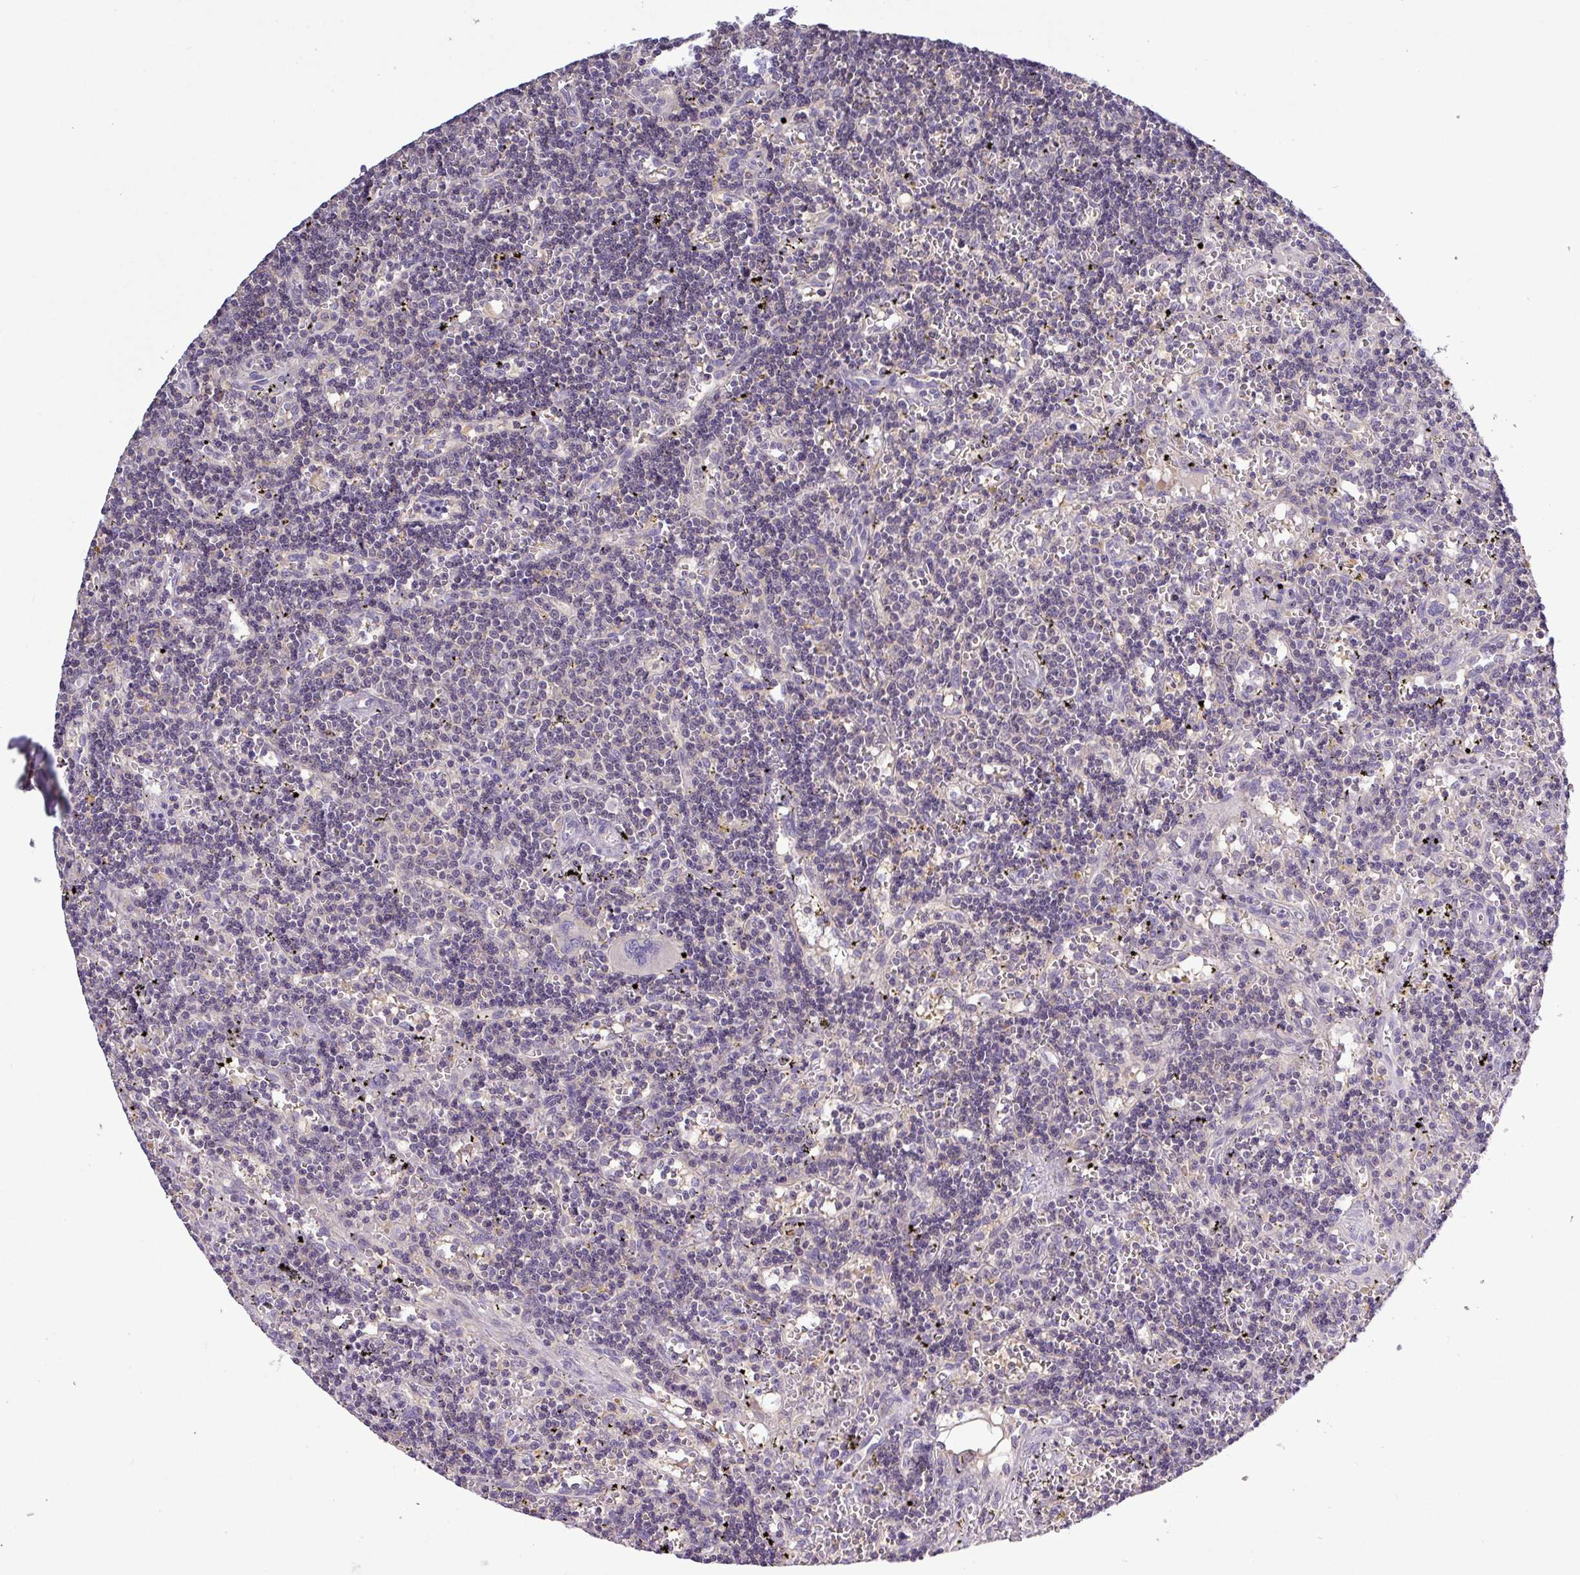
{"staining": {"intensity": "negative", "quantity": "none", "location": "none"}, "tissue": "lymphoma", "cell_type": "Tumor cells", "image_type": "cancer", "snomed": [{"axis": "morphology", "description": "Malignant lymphoma, non-Hodgkin's type, Low grade"}, {"axis": "topography", "description": "Spleen"}], "caption": "Lymphoma was stained to show a protein in brown. There is no significant positivity in tumor cells.", "gene": "TMEM62", "patient": {"sex": "male", "age": 60}}